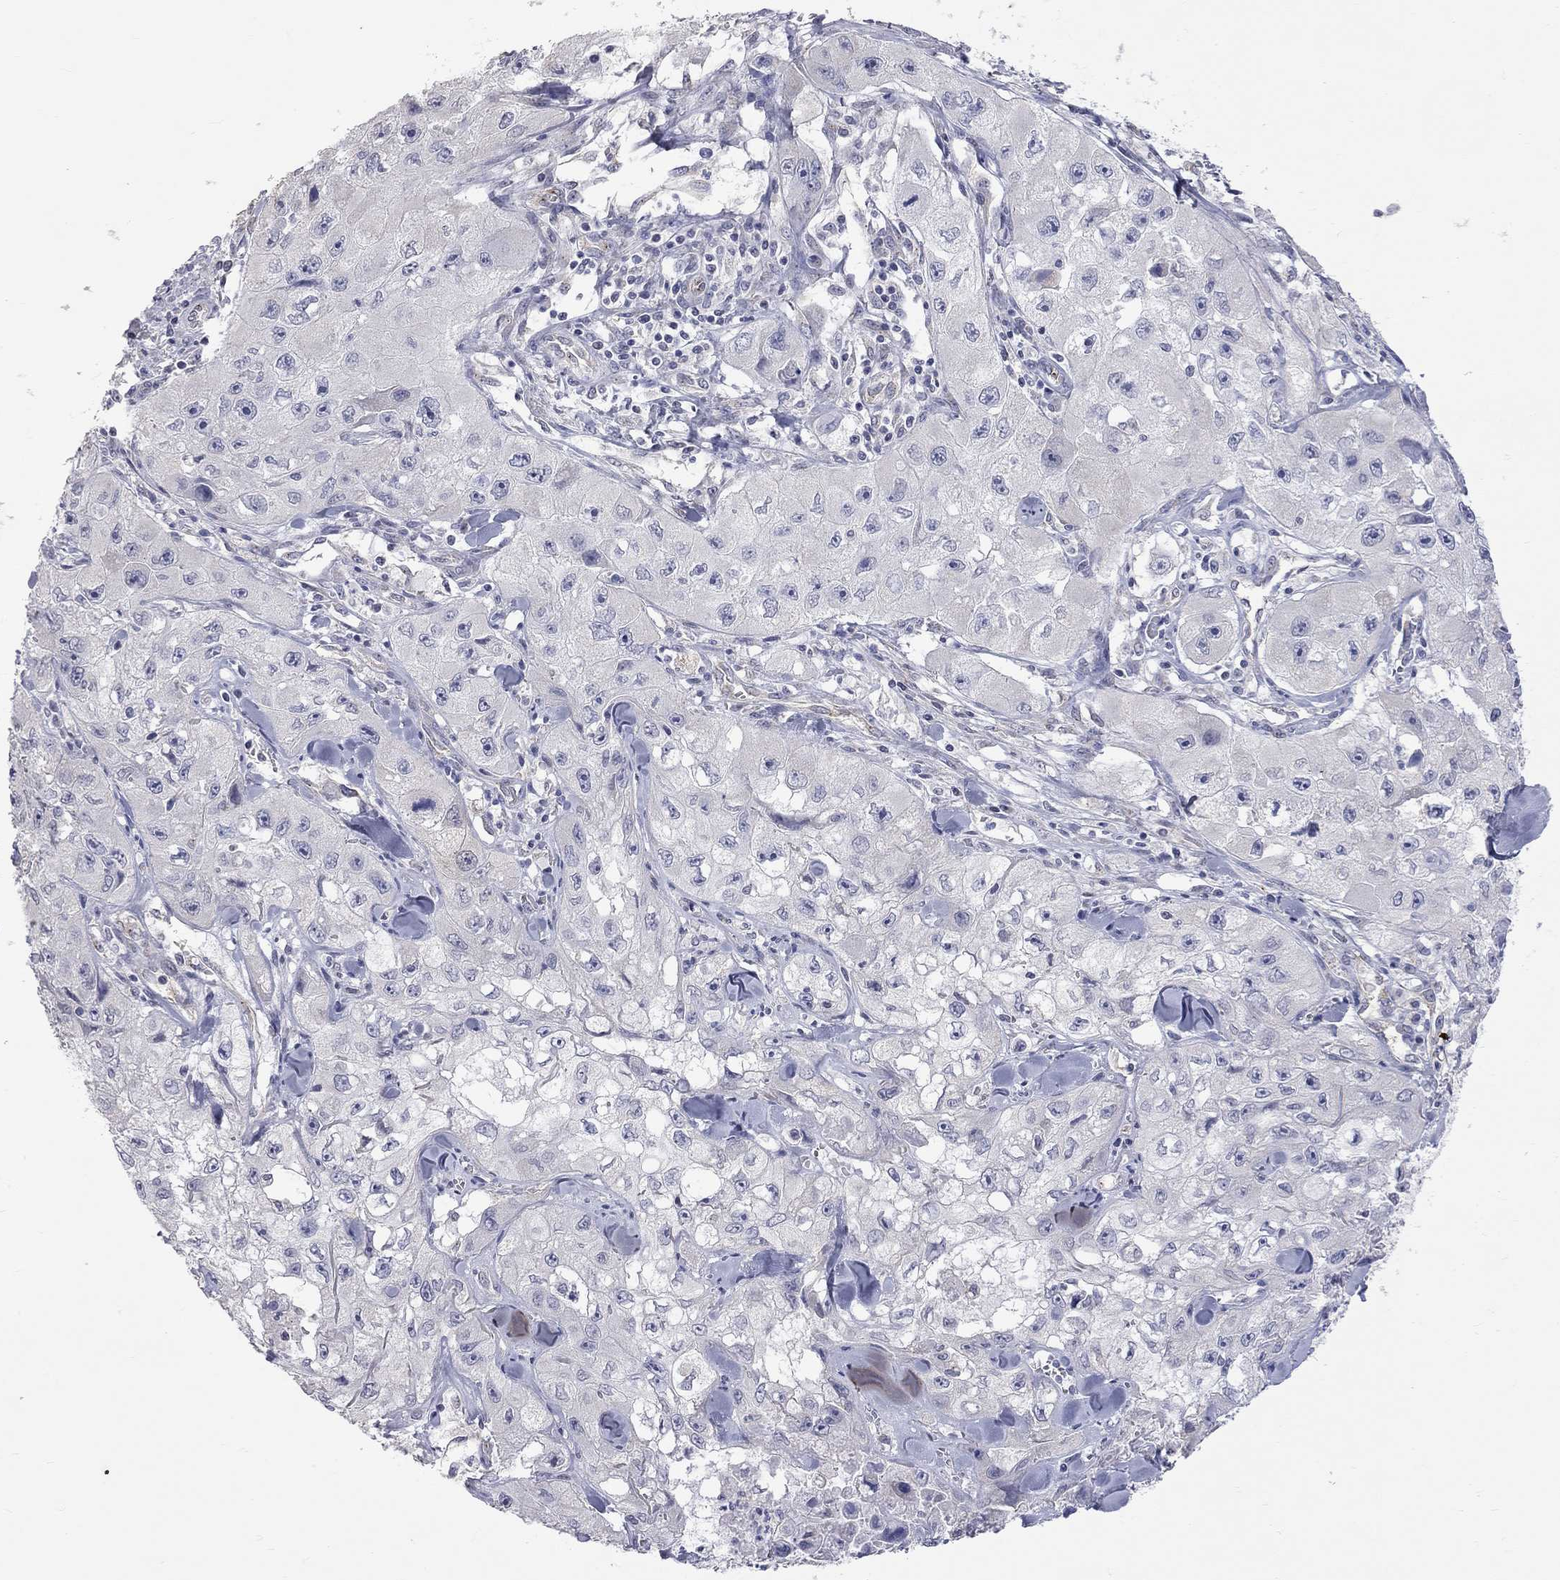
{"staining": {"intensity": "negative", "quantity": "none", "location": "none"}, "tissue": "skin cancer", "cell_type": "Tumor cells", "image_type": "cancer", "snomed": [{"axis": "morphology", "description": "Squamous cell carcinoma, NOS"}, {"axis": "topography", "description": "Skin"}, {"axis": "topography", "description": "Subcutis"}], "caption": "Skin cancer was stained to show a protein in brown. There is no significant positivity in tumor cells. (DAB (3,3'-diaminobenzidine) IHC with hematoxylin counter stain).", "gene": "OPRK1", "patient": {"sex": "male", "age": 73}}